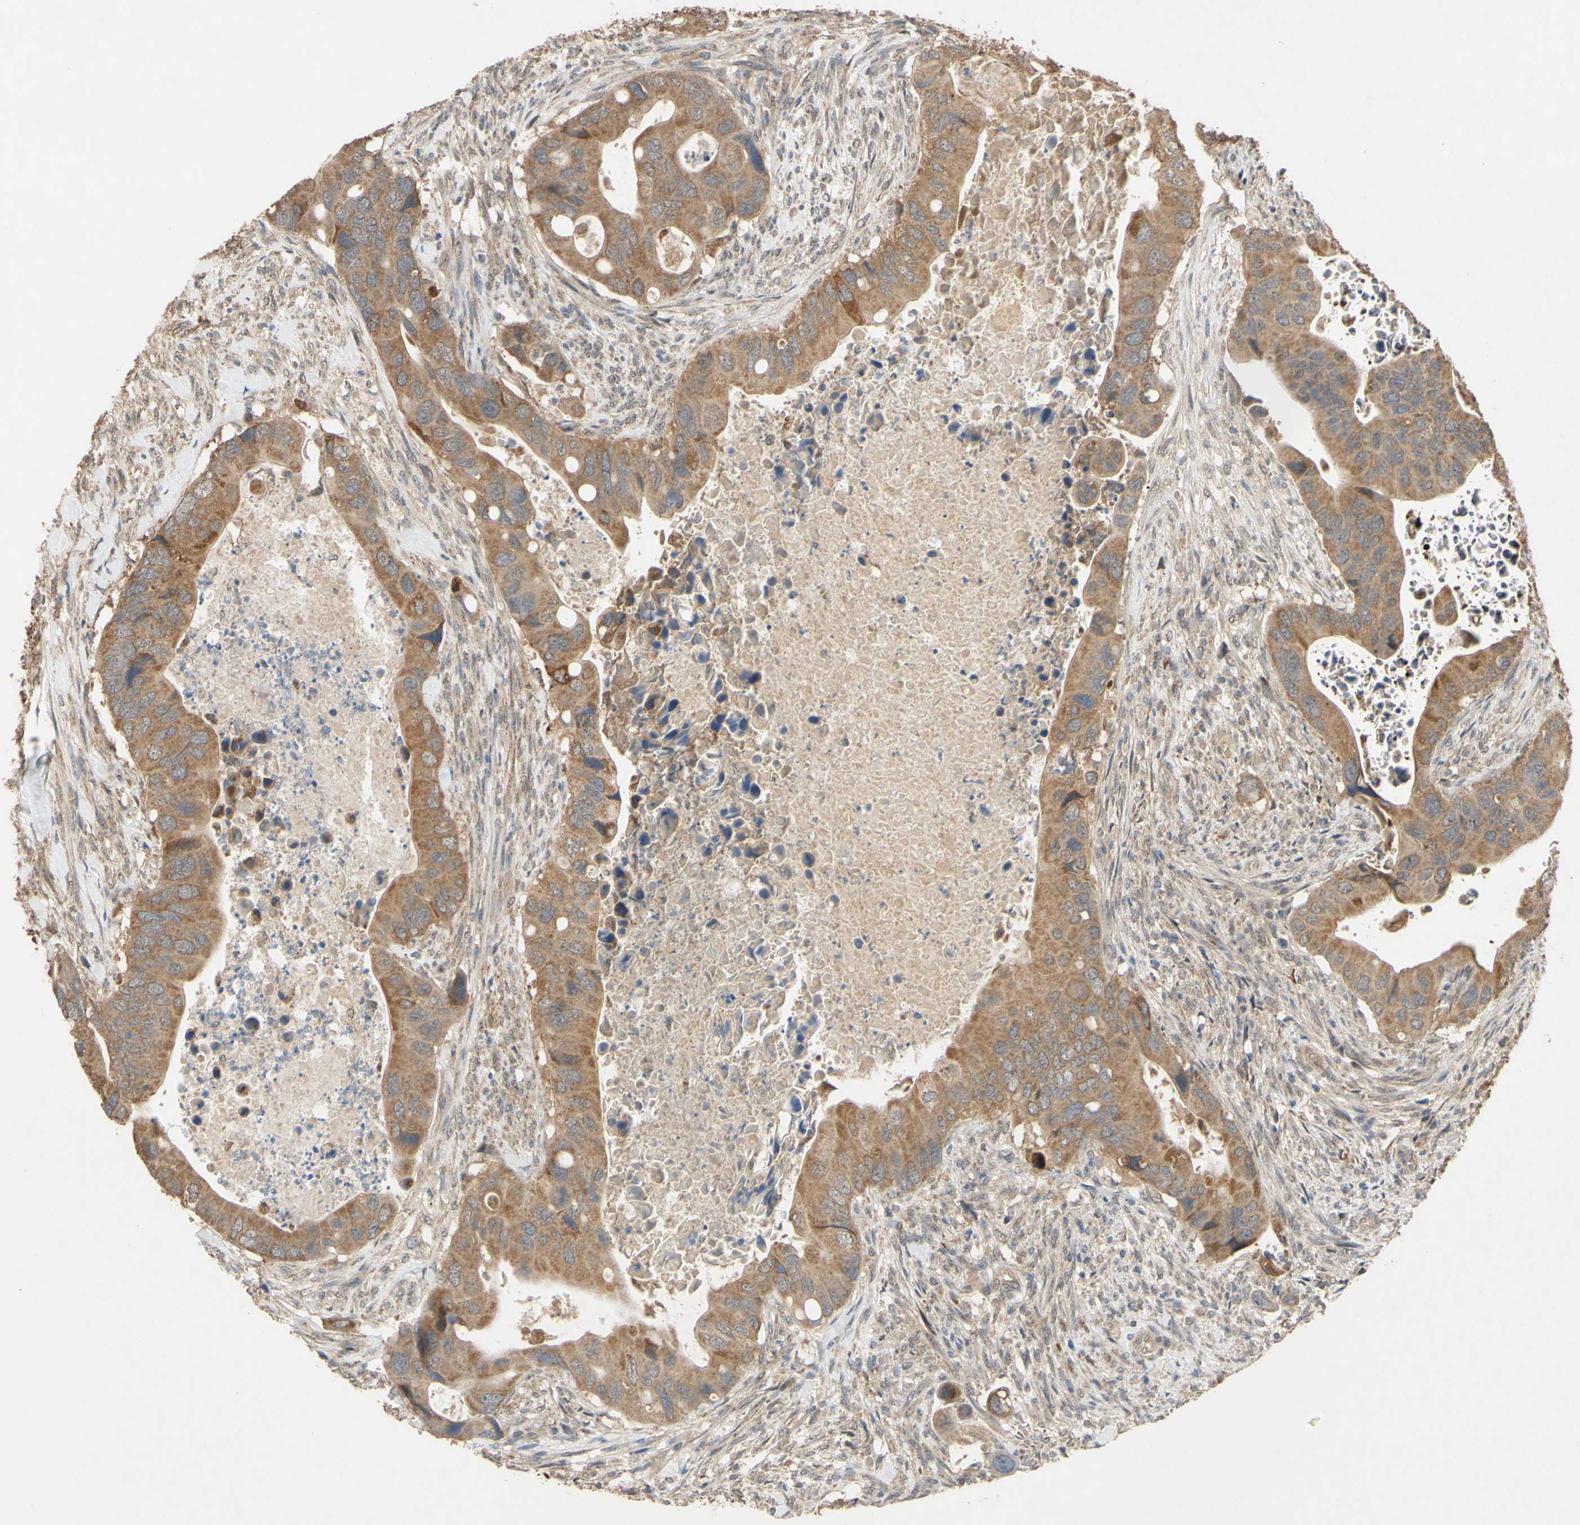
{"staining": {"intensity": "moderate", "quantity": ">75%", "location": "cytoplasmic/membranous"}, "tissue": "colorectal cancer", "cell_type": "Tumor cells", "image_type": "cancer", "snomed": [{"axis": "morphology", "description": "Adenocarcinoma, NOS"}, {"axis": "topography", "description": "Rectum"}], "caption": "A histopathology image of colorectal adenocarcinoma stained for a protein reveals moderate cytoplasmic/membranous brown staining in tumor cells.", "gene": "CD164", "patient": {"sex": "female", "age": 57}}